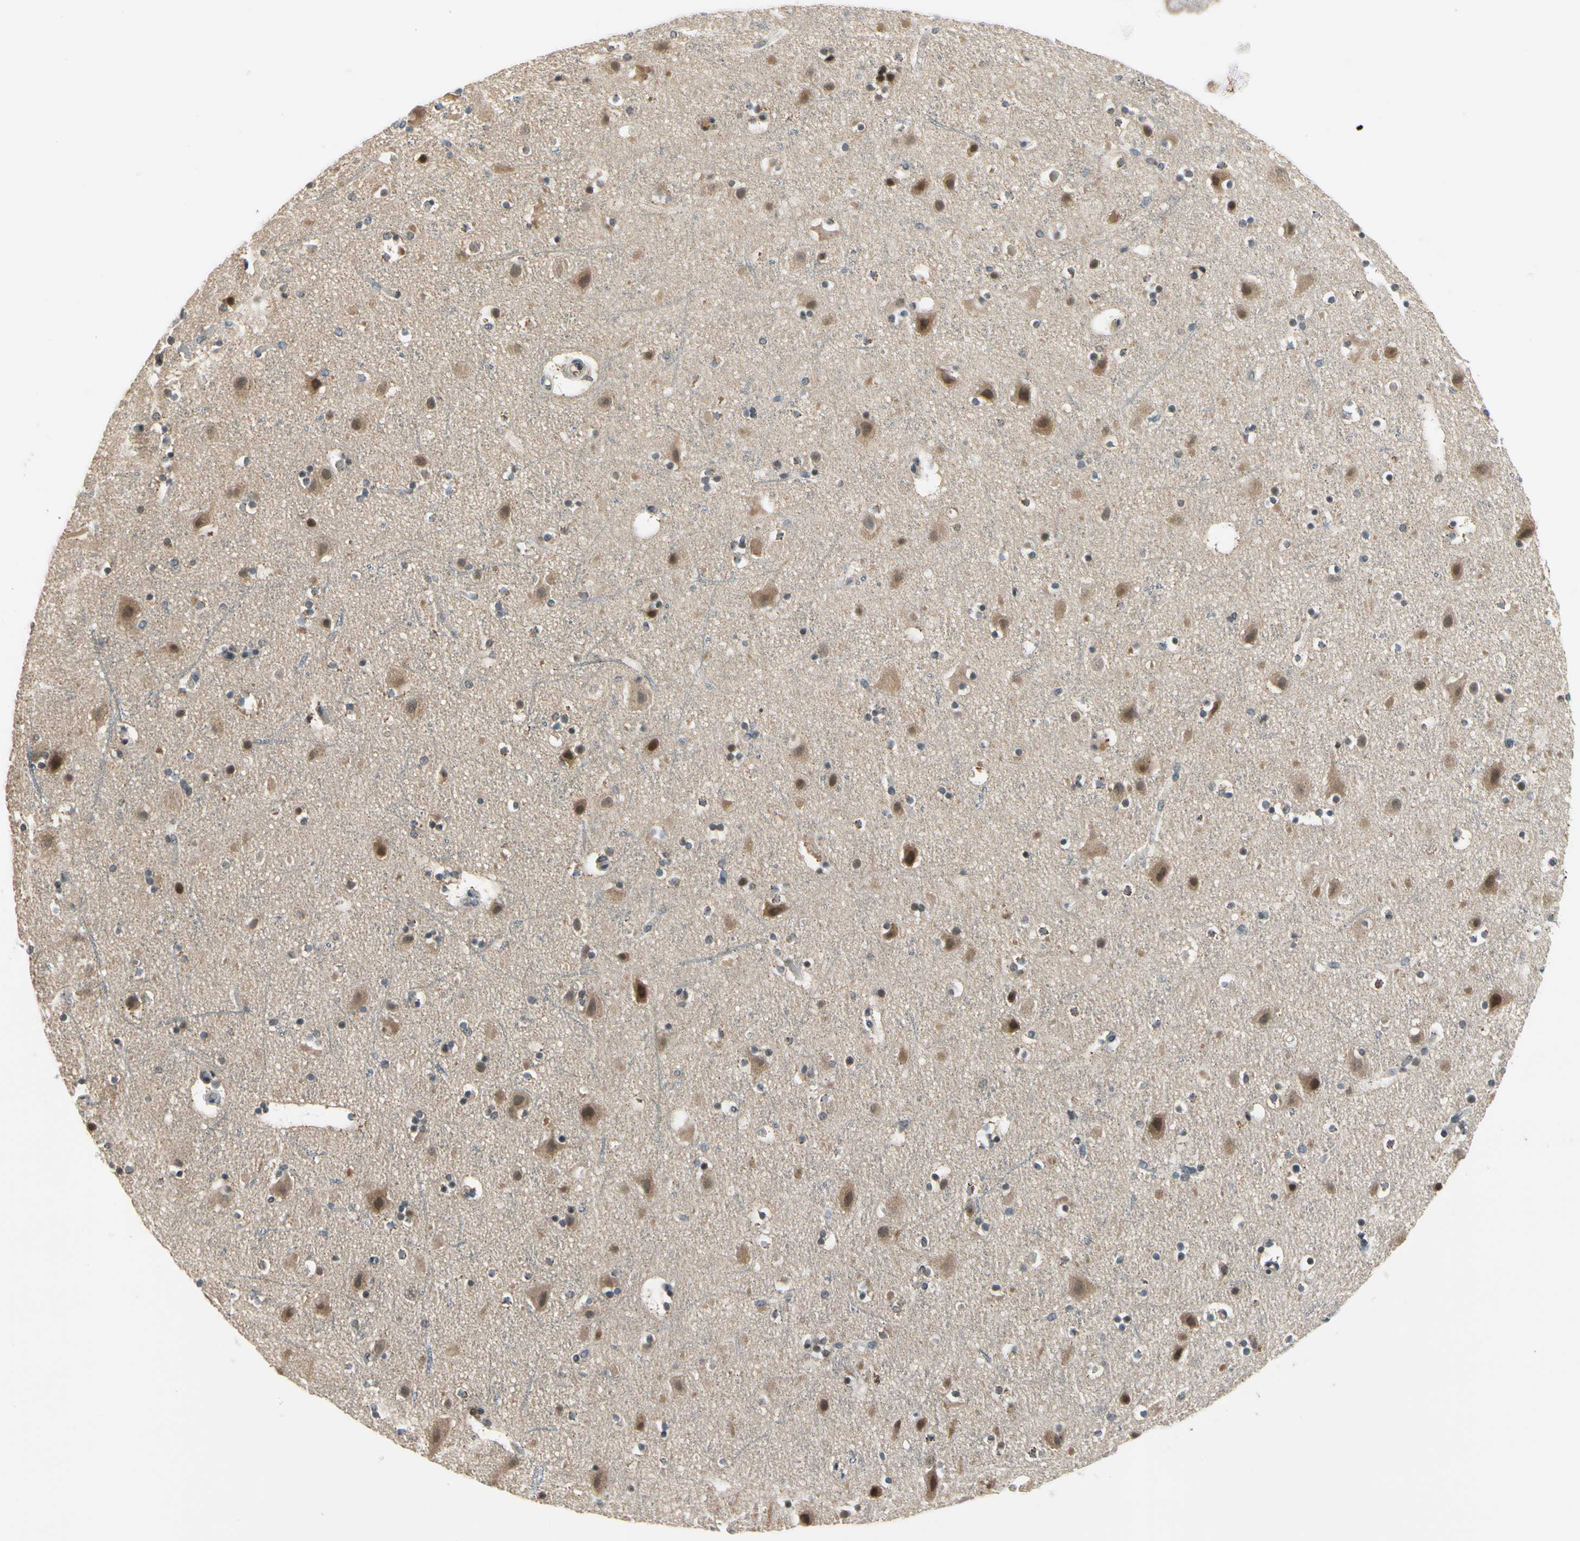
{"staining": {"intensity": "negative", "quantity": "none", "location": "none"}, "tissue": "cerebral cortex", "cell_type": "Endothelial cells", "image_type": "normal", "snomed": [{"axis": "morphology", "description": "Normal tissue, NOS"}, {"axis": "topography", "description": "Cerebral cortex"}], "caption": "Image shows no significant protein staining in endothelial cells of benign cerebral cortex. Nuclei are stained in blue.", "gene": "TAF12", "patient": {"sex": "male", "age": 45}}